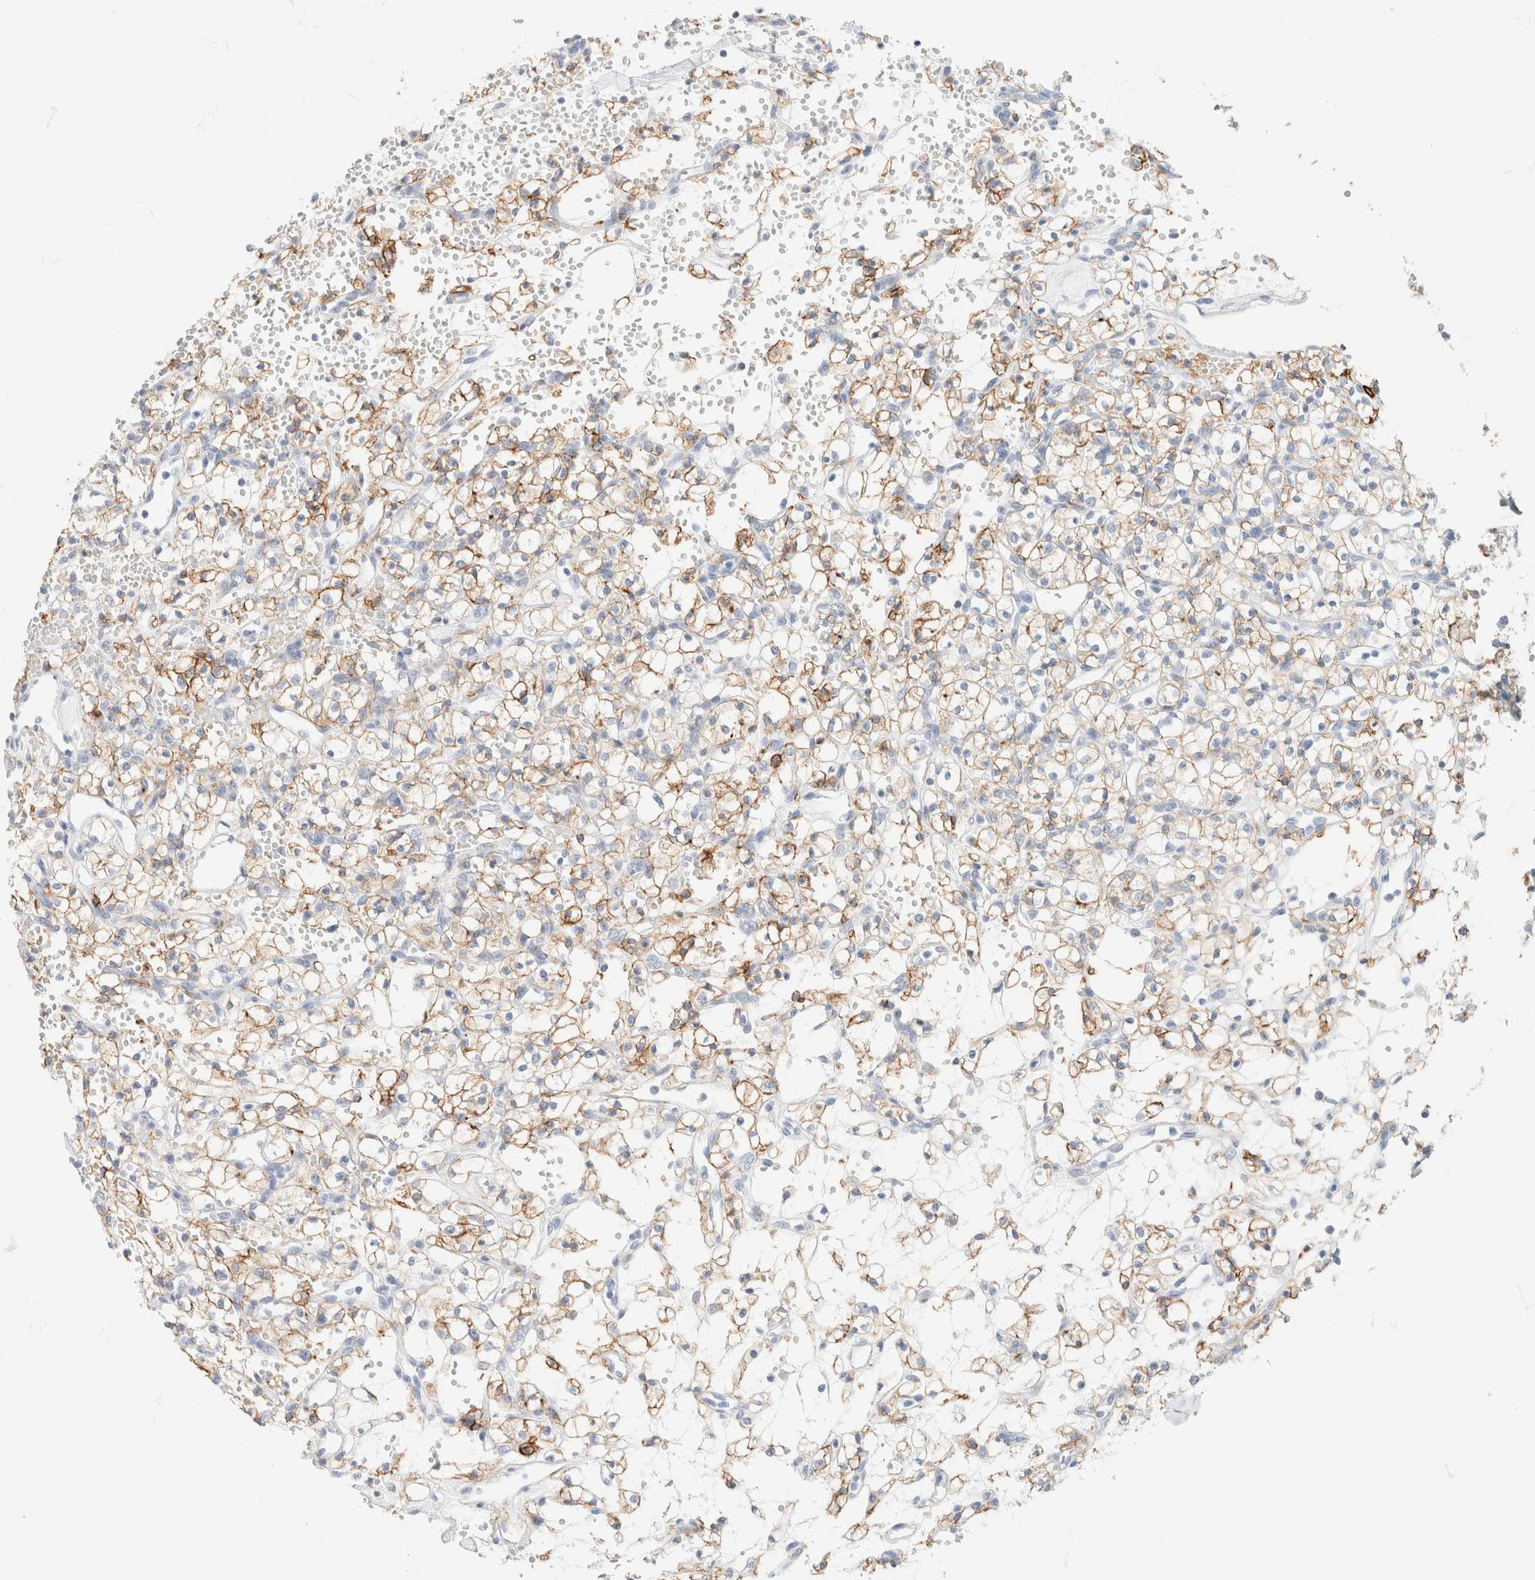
{"staining": {"intensity": "moderate", "quantity": ">75%", "location": "cytoplasmic/membranous"}, "tissue": "renal cancer", "cell_type": "Tumor cells", "image_type": "cancer", "snomed": [{"axis": "morphology", "description": "Adenocarcinoma, NOS"}, {"axis": "topography", "description": "Kidney"}], "caption": "A micrograph showing moderate cytoplasmic/membranous positivity in about >75% of tumor cells in adenocarcinoma (renal), as visualized by brown immunohistochemical staining.", "gene": "CA12", "patient": {"sex": "female", "age": 60}}